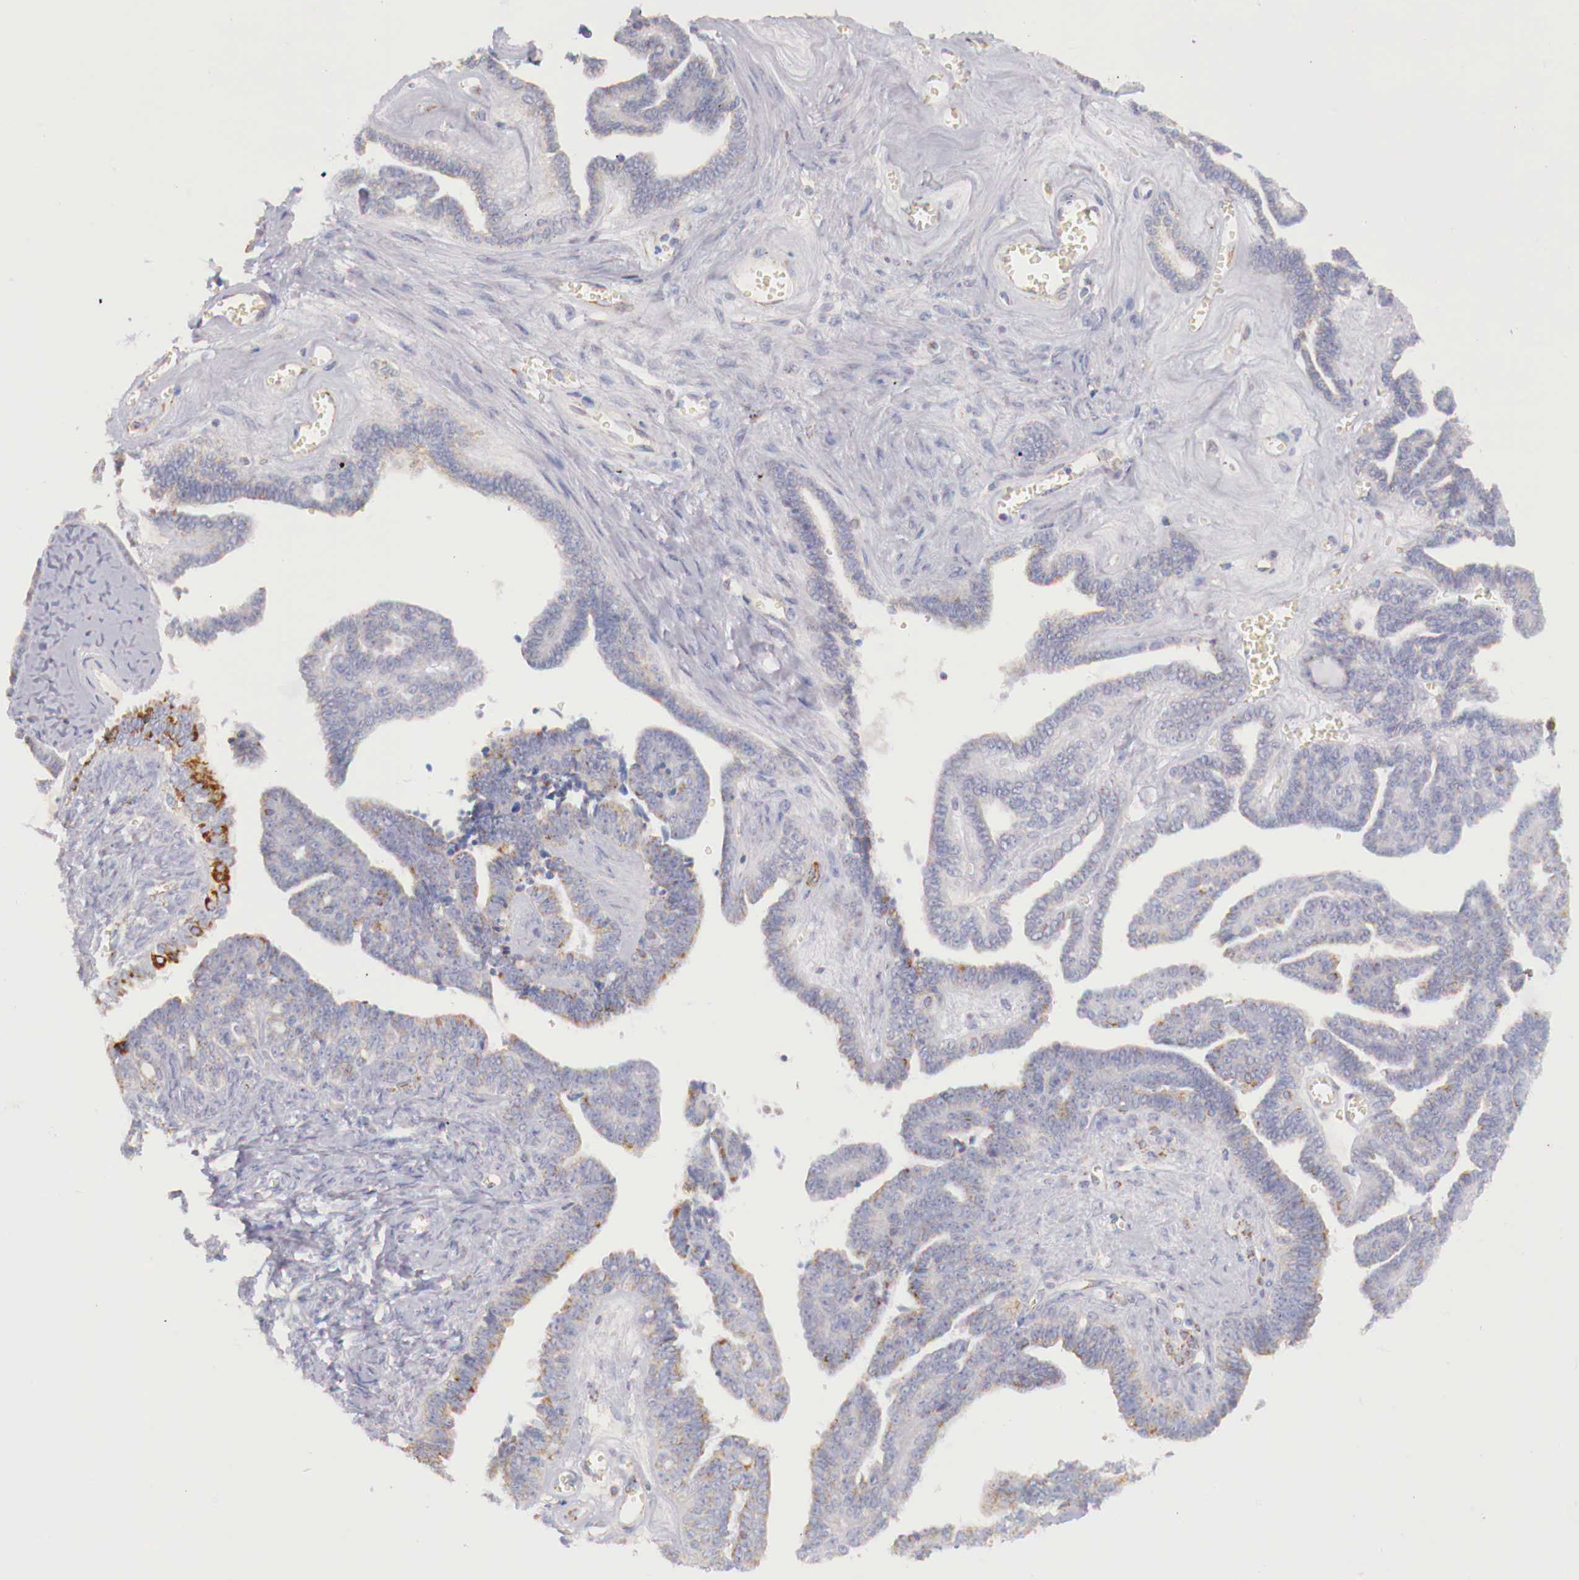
{"staining": {"intensity": "moderate", "quantity": "<25%", "location": "cytoplasmic/membranous"}, "tissue": "ovarian cancer", "cell_type": "Tumor cells", "image_type": "cancer", "snomed": [{"axis": "morphology", "description": "Cystadenocarcinoma, serous, NOS"}, {"axis": "topography", "description": "Ovary"}], "caption": "There is low levels of moderate cytoplasmic/membranous expression in tumor cells of serous cystadenocarcinoma (ovarian), as demonstrated by immunohistochemical staining (brown color).", "gene": "IDH3G", "patient": {"sex": "female", "age": 71}}